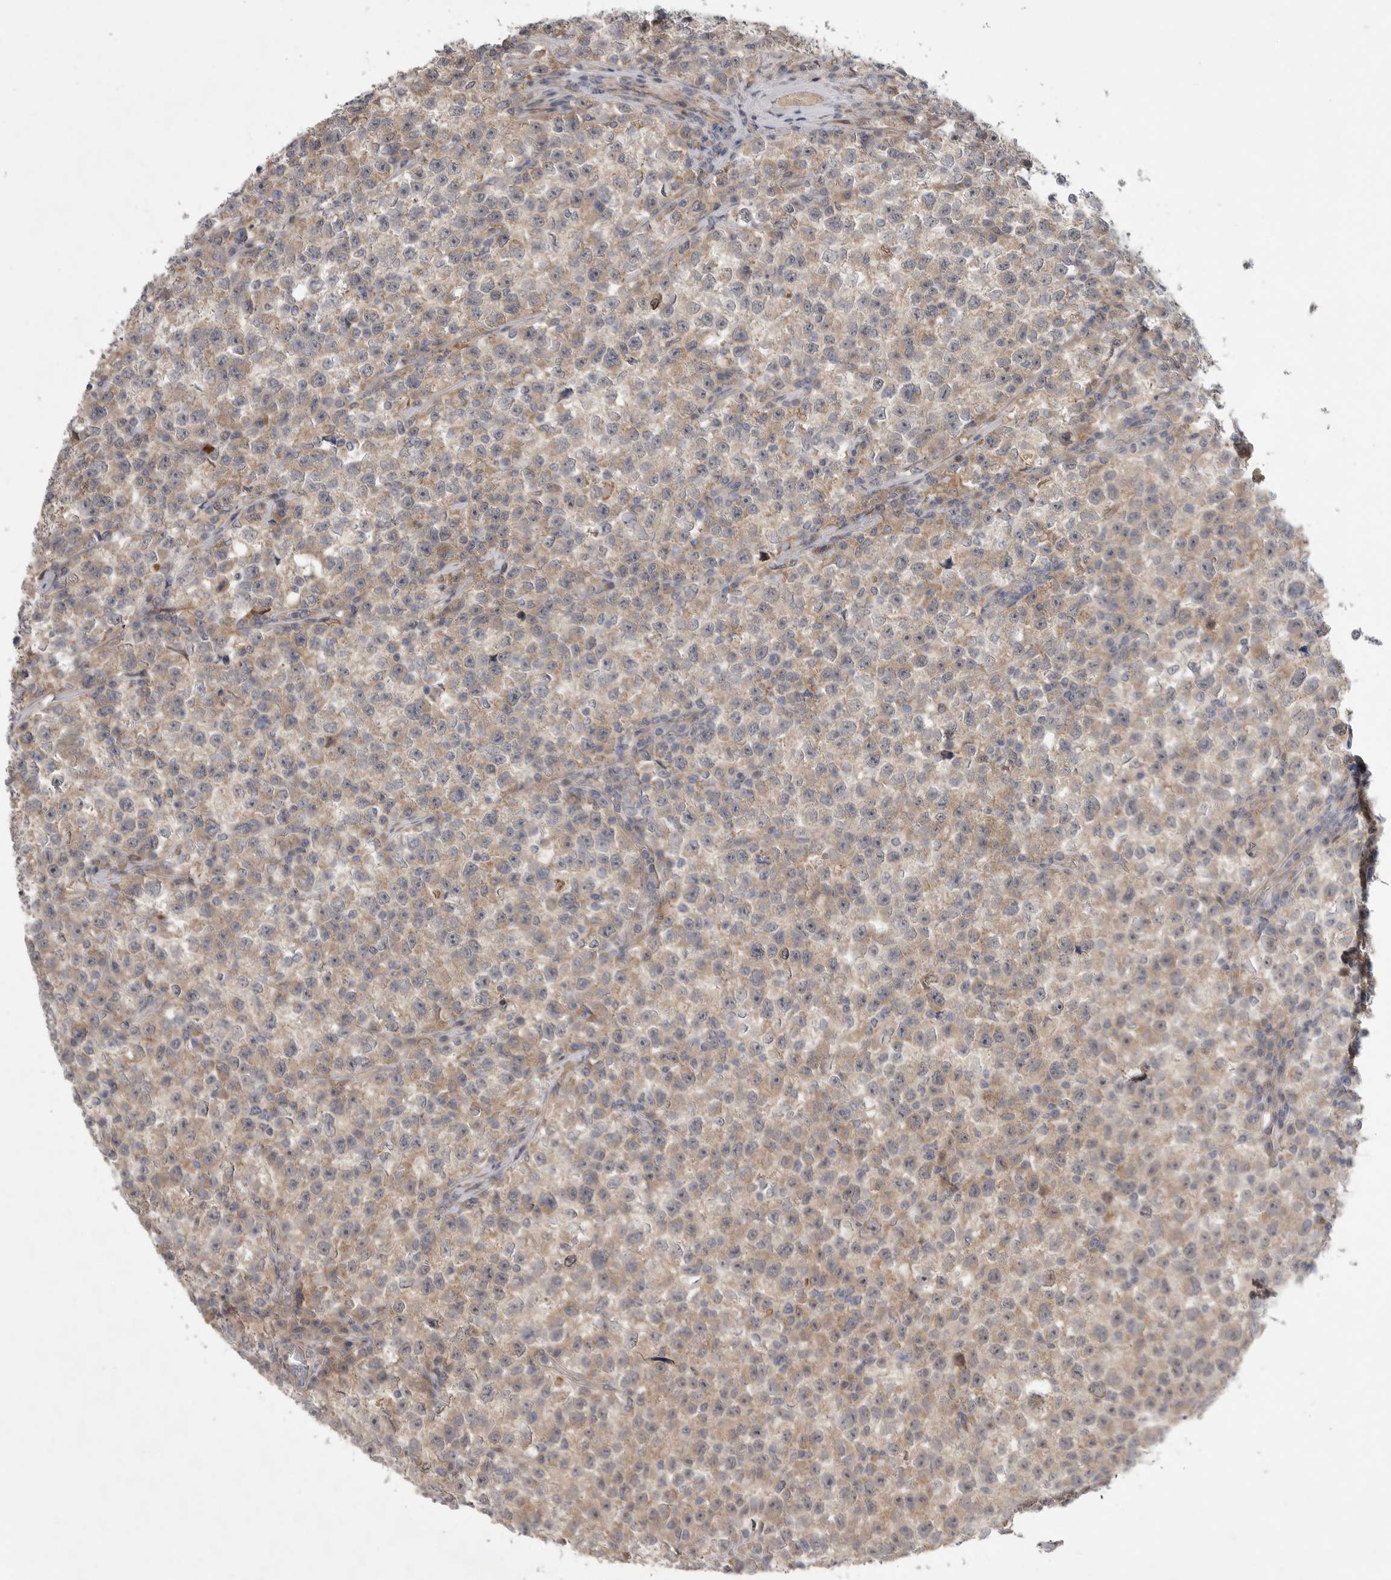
{"staining": {"intensity": "moderate", "quantity": ">75%", "location": "cytoplasmic/membranous"}, "tissue": "testis cancer", "cell_type": "Tumor cells", "image_type": "cancer", "snomed": [{"axis": "morphology", "description": "Seminoma, NOS"}, {"axis": "topography", "description": "Testis"}], "caption": "A histopathology image showing moderate cytoplasmic/membranous staining in approximately >75% of tumor cells in testis cancer (seminoma), as visualized by brown immunohistochemical staining.", "gene": "FBXO43", "patient": {"sex": "male", "age": 22}}